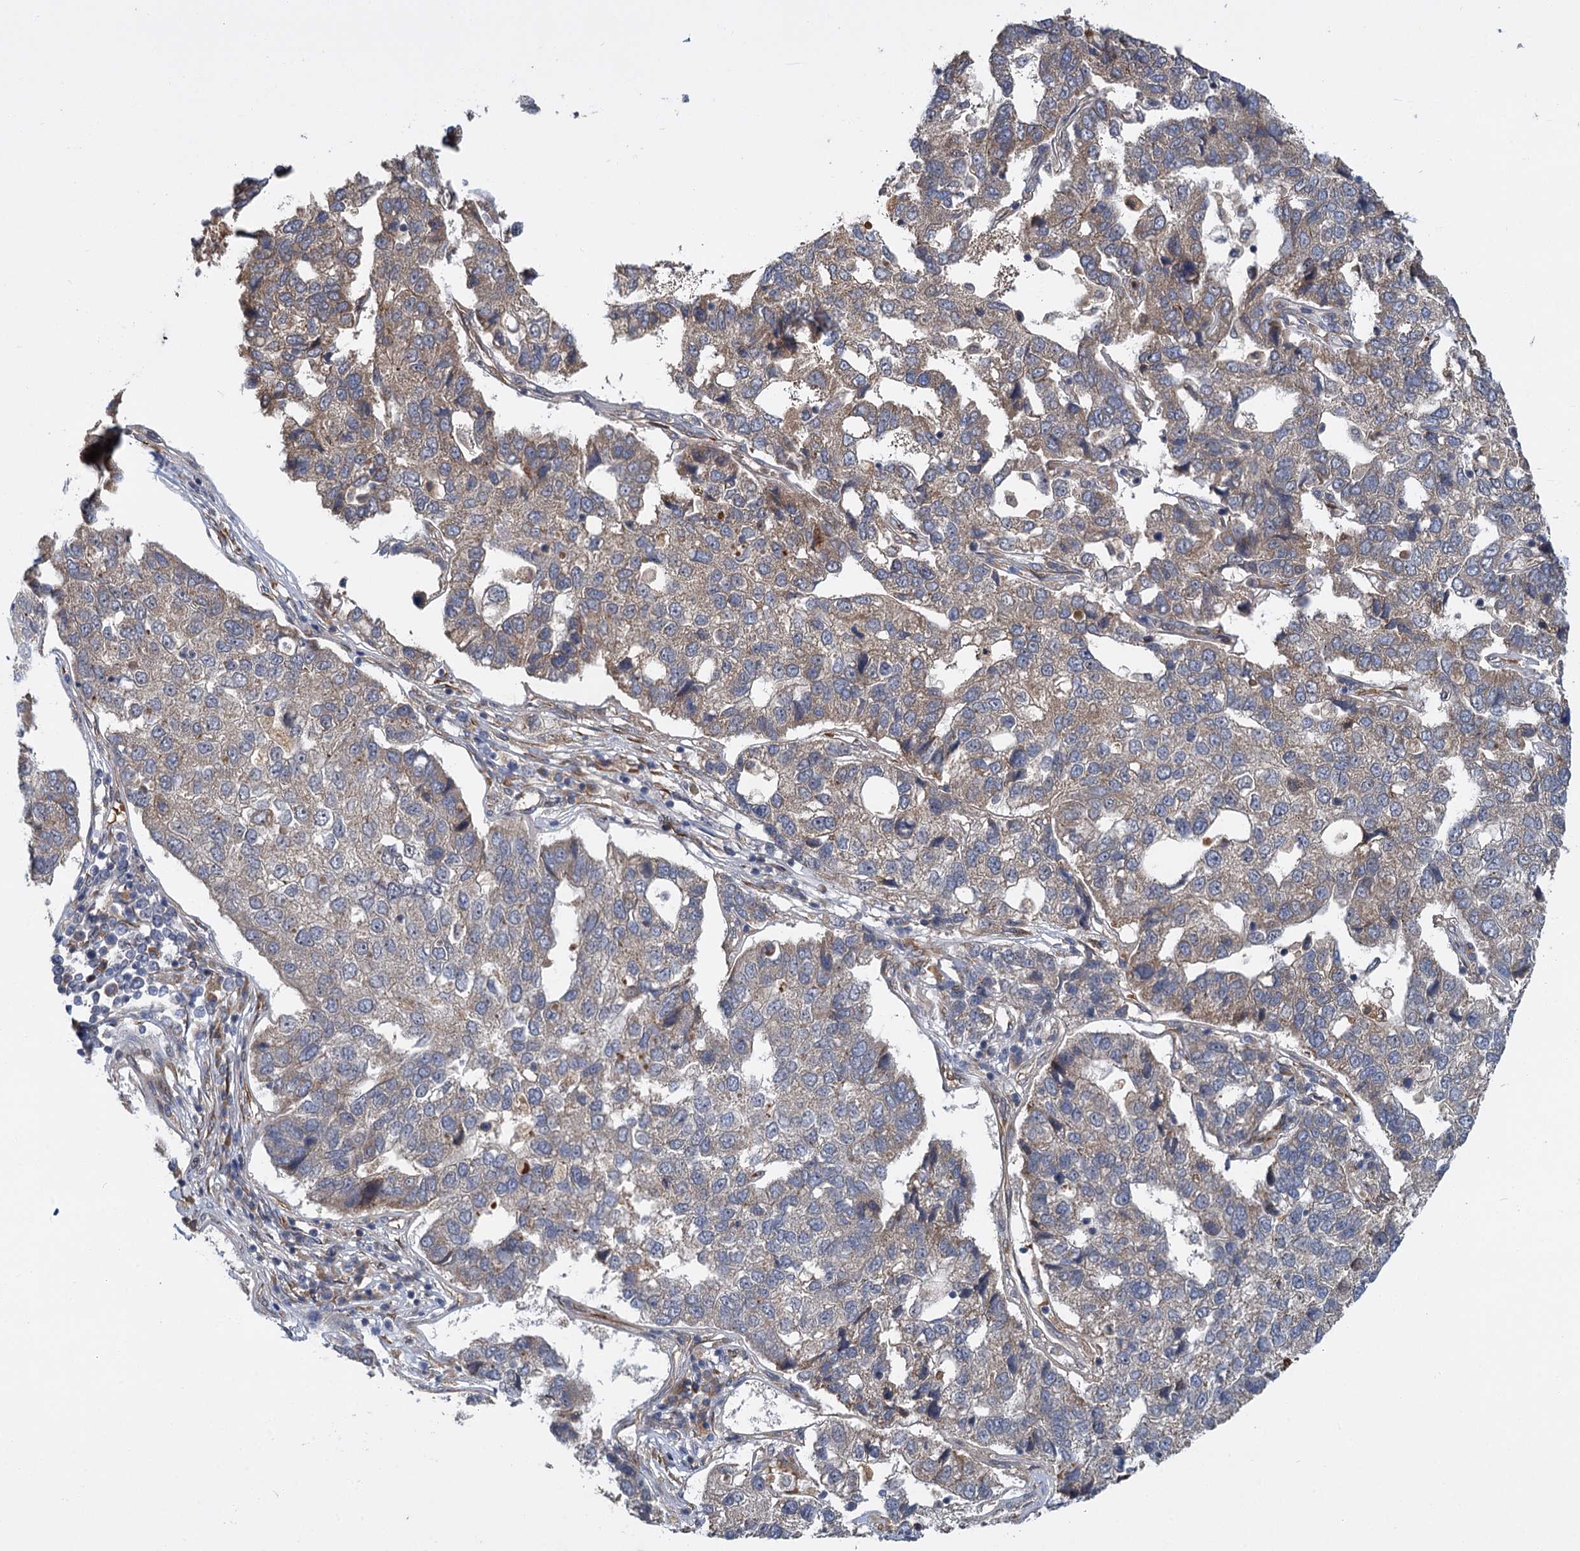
{"staining": {"intensity": "moderate", "quantity": "25%-75%", "location": "cytoplasmic/membranous"}, "tissue": "pancreatic cancer", "cell_type": "Tumor cells", "image_type": "cancer", "snomed": [{"axis": "morphology", "description": "Adenocarcinoma, NOS"}, {"axis": "topography", "description": "Pancreas"}], "caption": "Immunohistochemical staining of human pancreatic cancer displays moderate cytoplasmic/membranous protein expression in about 25%-75% of tumor cells. (Stains: DAB (3,3'-diaminobenzidine) in brown, nuclei in blue, Microscopy: brightfield microscopy at high magnification).", "gene": "APBA2", "patient": {"sex": "female", "age": 61}}